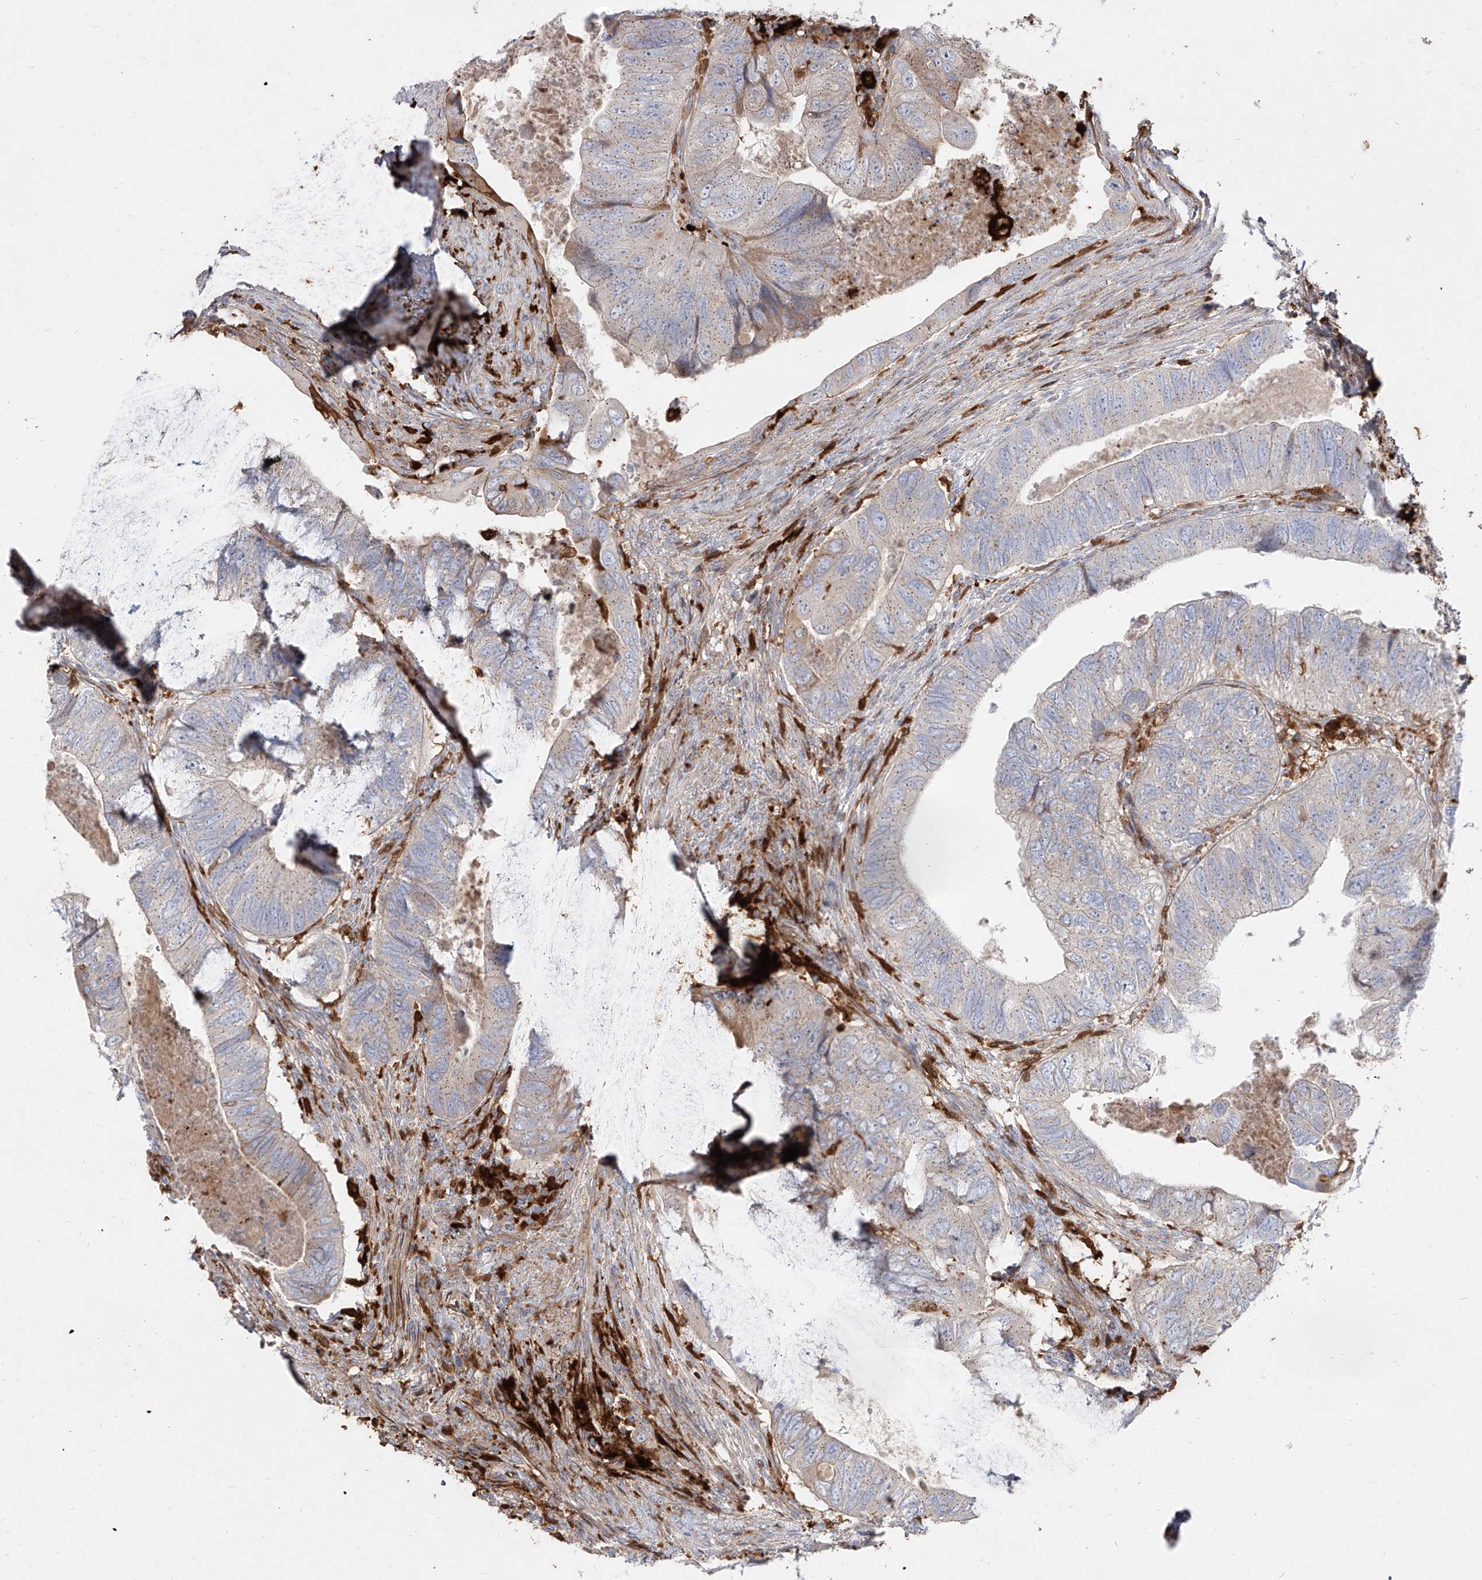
{"staining": {"intensity": "weak", "quantity": "<25%", "location": "cytoplasmic/membranous"}, "tissue": "colorectal cancer", "cell_type": "Tumor cells", "image_type": "cancer", "snomed": [{"axis": "morphology", "description": "Adenocarcinoma, NOS"}, {"axis": "topography", "description": "Rectum"}], "caption": "An IHC histopathology image of colorectal adenocarcinoma is shown. There is no staining in tumor cells of colorectal adenocarcinoma. (Immunohistochemistry (ihc), brightfield microscopy, high magnification).", "gene": "KYNU", "patient": {"sex": "male", "age": 63}}